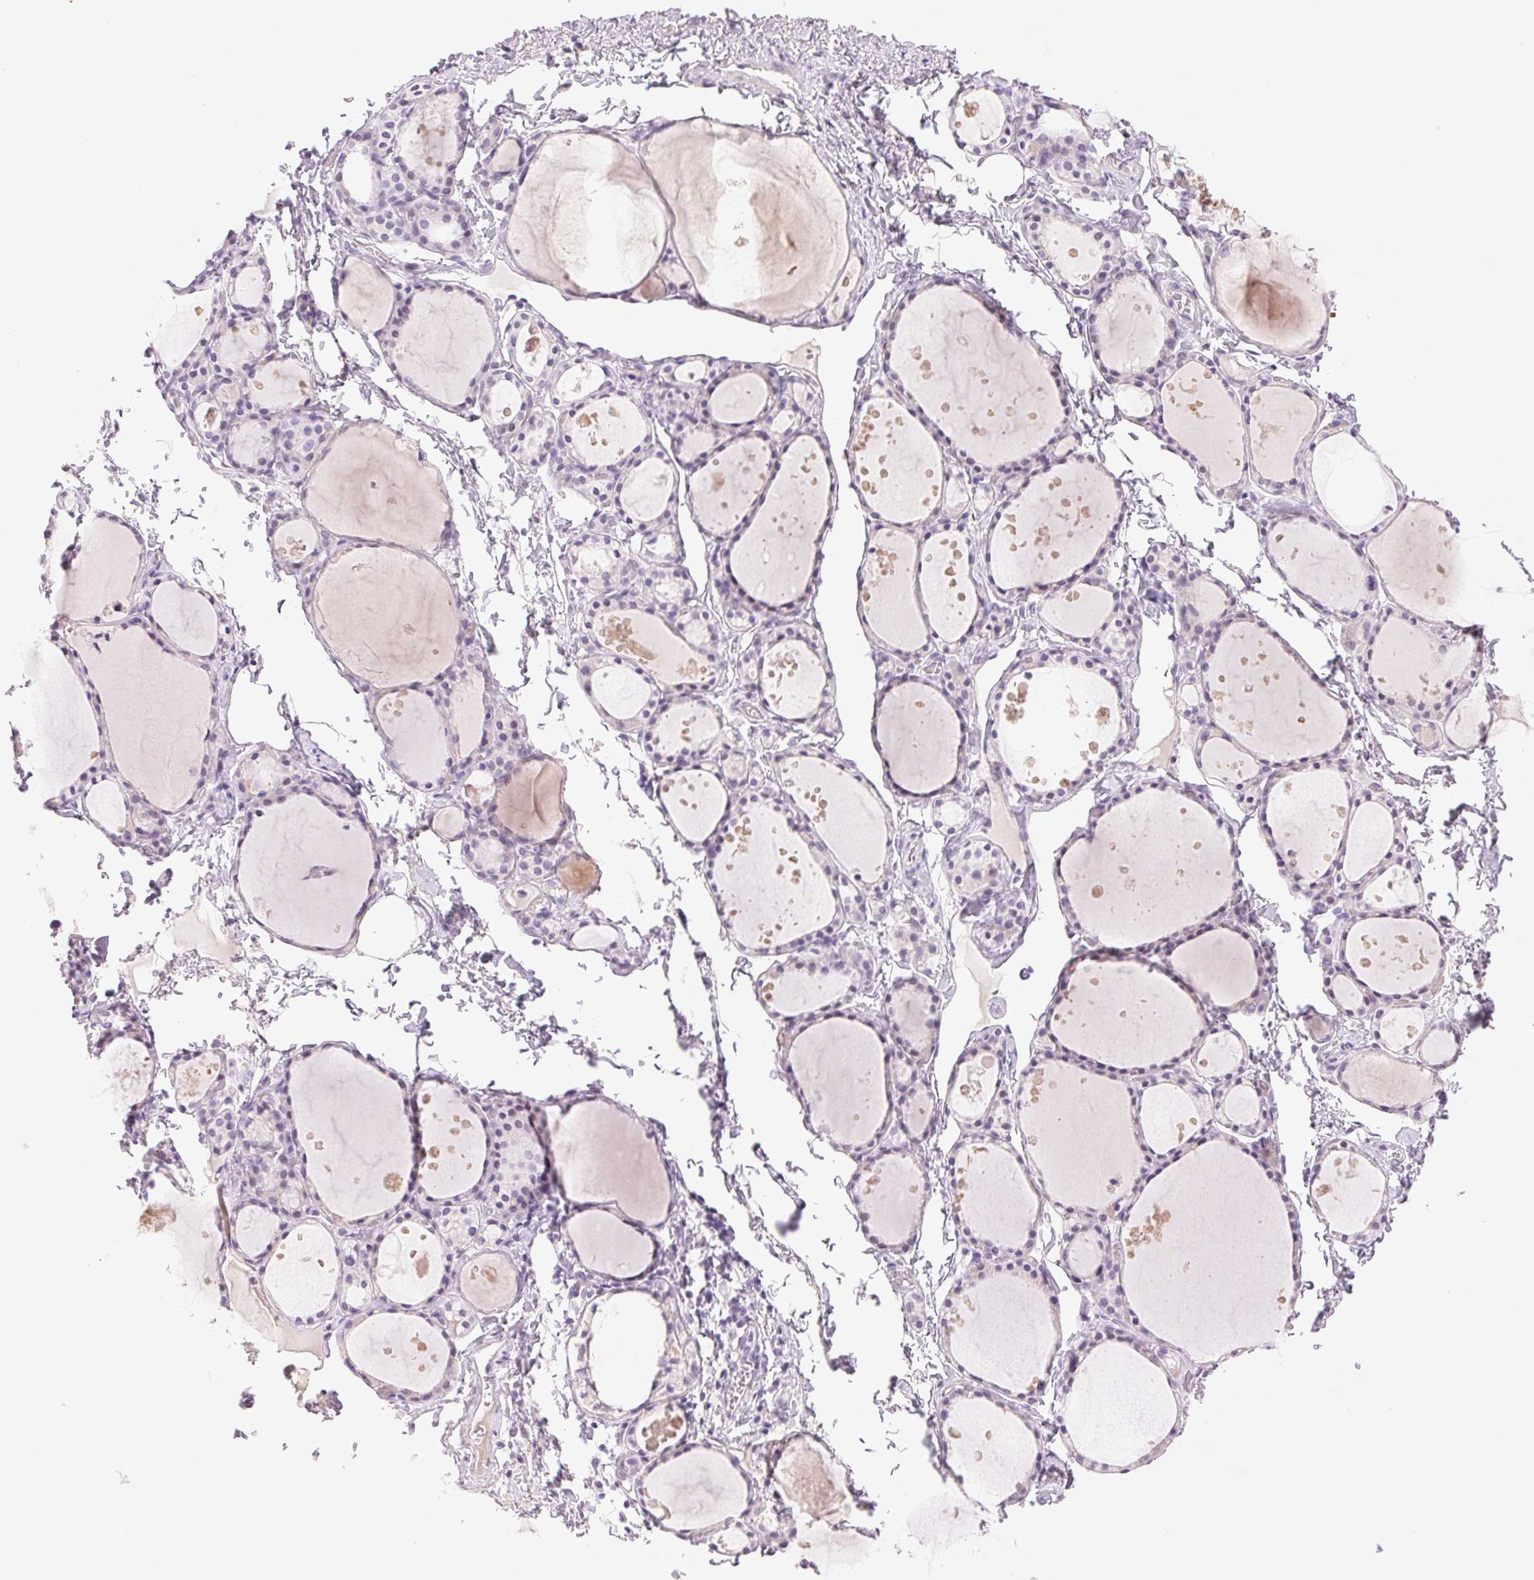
{"staining": {"intensity": "negative", "quantity": "none", "location": "none"}, "tissue": "thyroid gland", "cell_type": "Glandular cells", "image_type": "normal", "snomed": [{"axis": "morphology", "description": "Normal tissue, NOS"}, {"axis": "topography", "description": "Thyroid gland"}], "caption": "This is an IHC photomicrograph of benign thyroid gland. There is no expression in glandular cells.", "gene": "BPIFB2", "patient": {"sex": "male", "age": 68}}